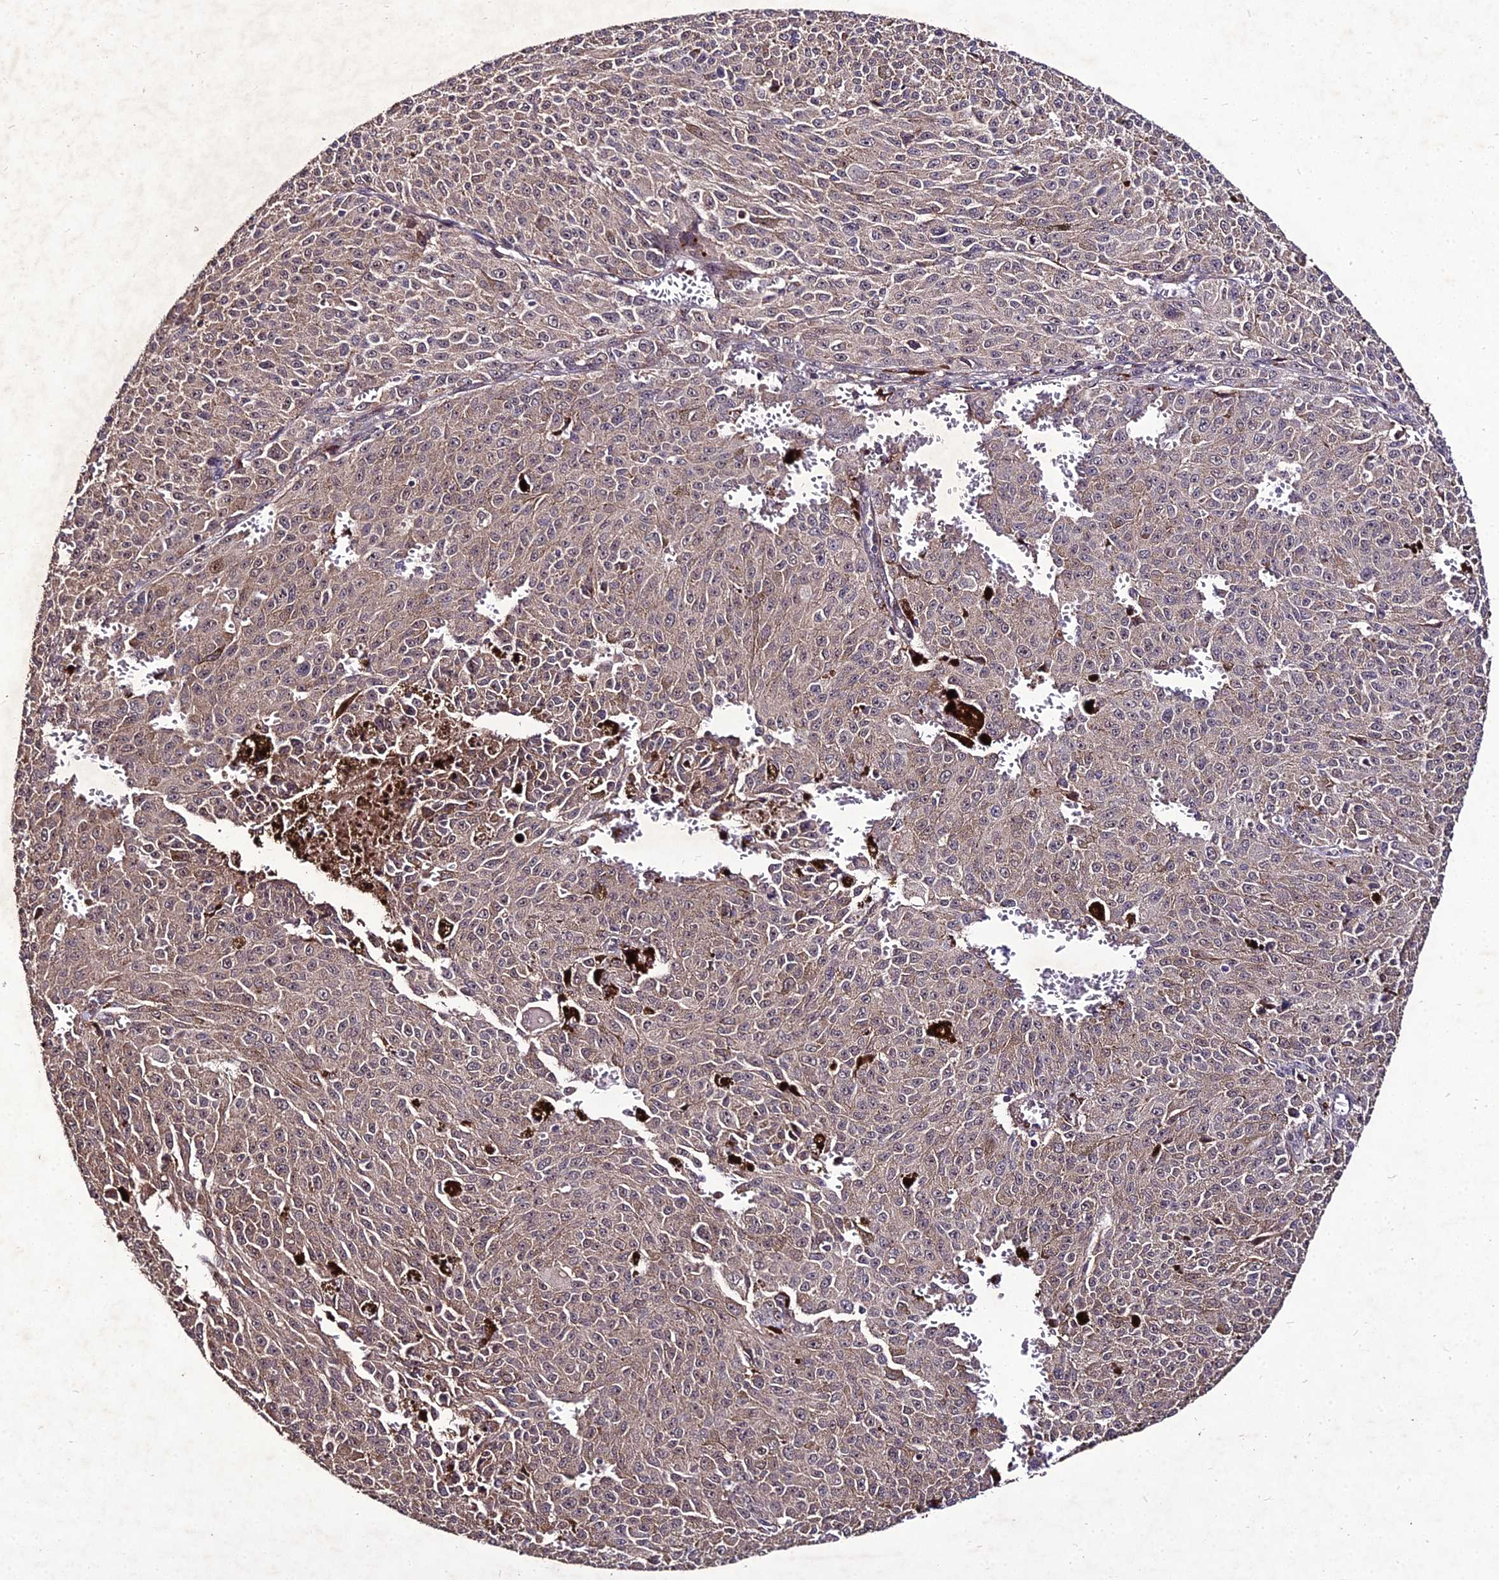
{"staining": {"intensity": "weak", "quantity": "<25%", "location": "cytoplasmic/membranous"}, "tissue": "melanoma", "cell_type": "Tumor cells", "image_type": "cancer", "snomed": [{"axis": "morphology", "description": "Malignant melanoma, NOS"}, {"axis": "topography", "description": "Skin"}], "caption": "This is an immunohistochemistry photomicrograph of human melanoma. There is no staining in tumor cells.", "gene": "ZNF766", "patient": {"sex": "female", "age": 52}}